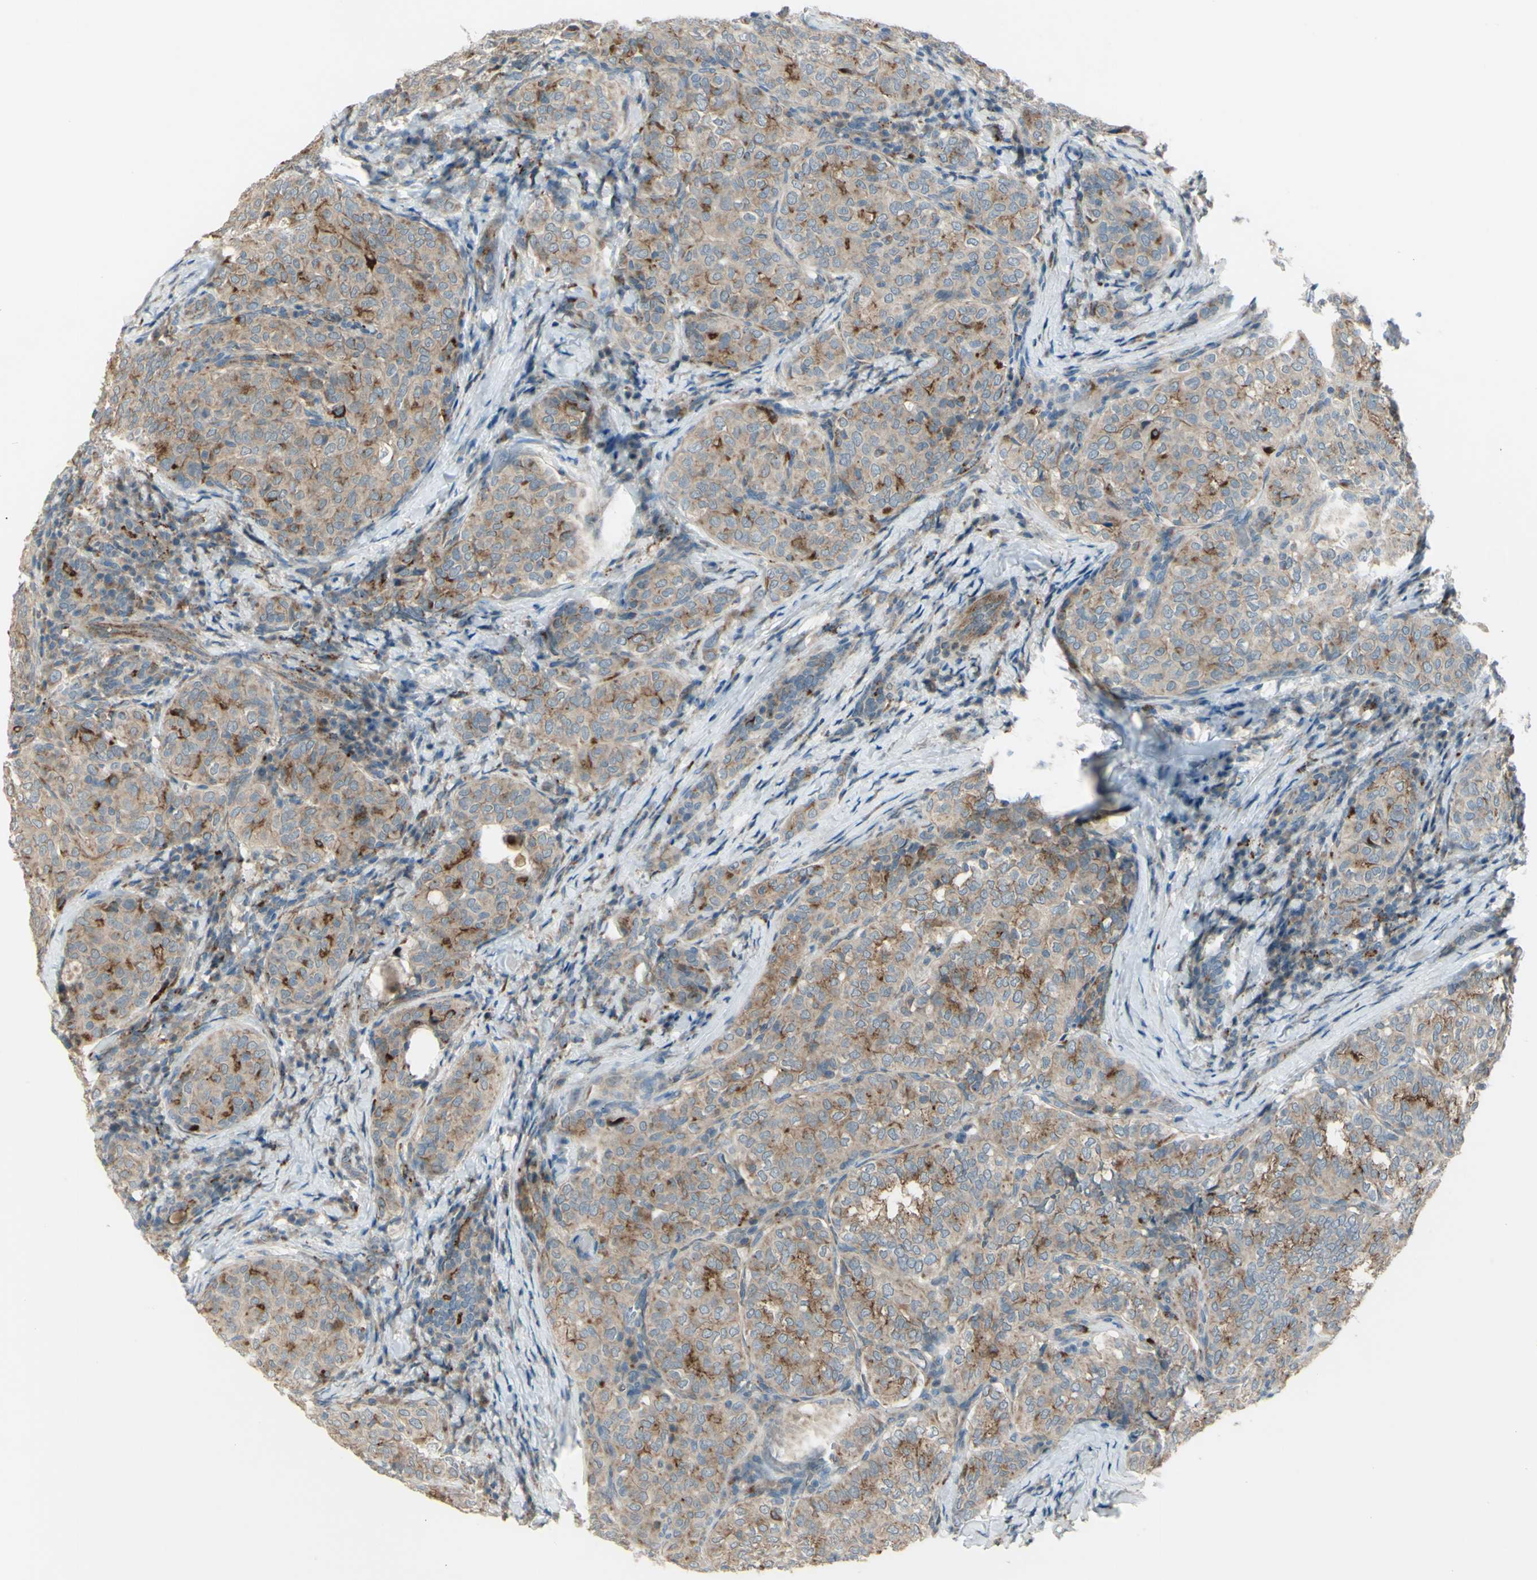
{"staining": {"intensity": "moderate", "quantity": ">75%", "location": "cytoplasmic/membranous"}, "tissue": "thyroid cancer", "cell_type": "Tumor cells", "image_type": "cancer", "snomed": [{"axis": "morphology", "description": "Normal tissue, NOS"}, {"axis": "morphology", "description": "Papillary adenocarcinoma, NOS"}, {"axis": "topography", "description": "Thyroid gland"}], "caption": "Protein expression analysis of human thyroid cancer reveals moderate cytoplasmic/membranous staining in about >75% of tumor cells.", "gene": "LMTK2", "patient": {"sex": "female", "age": 30}}